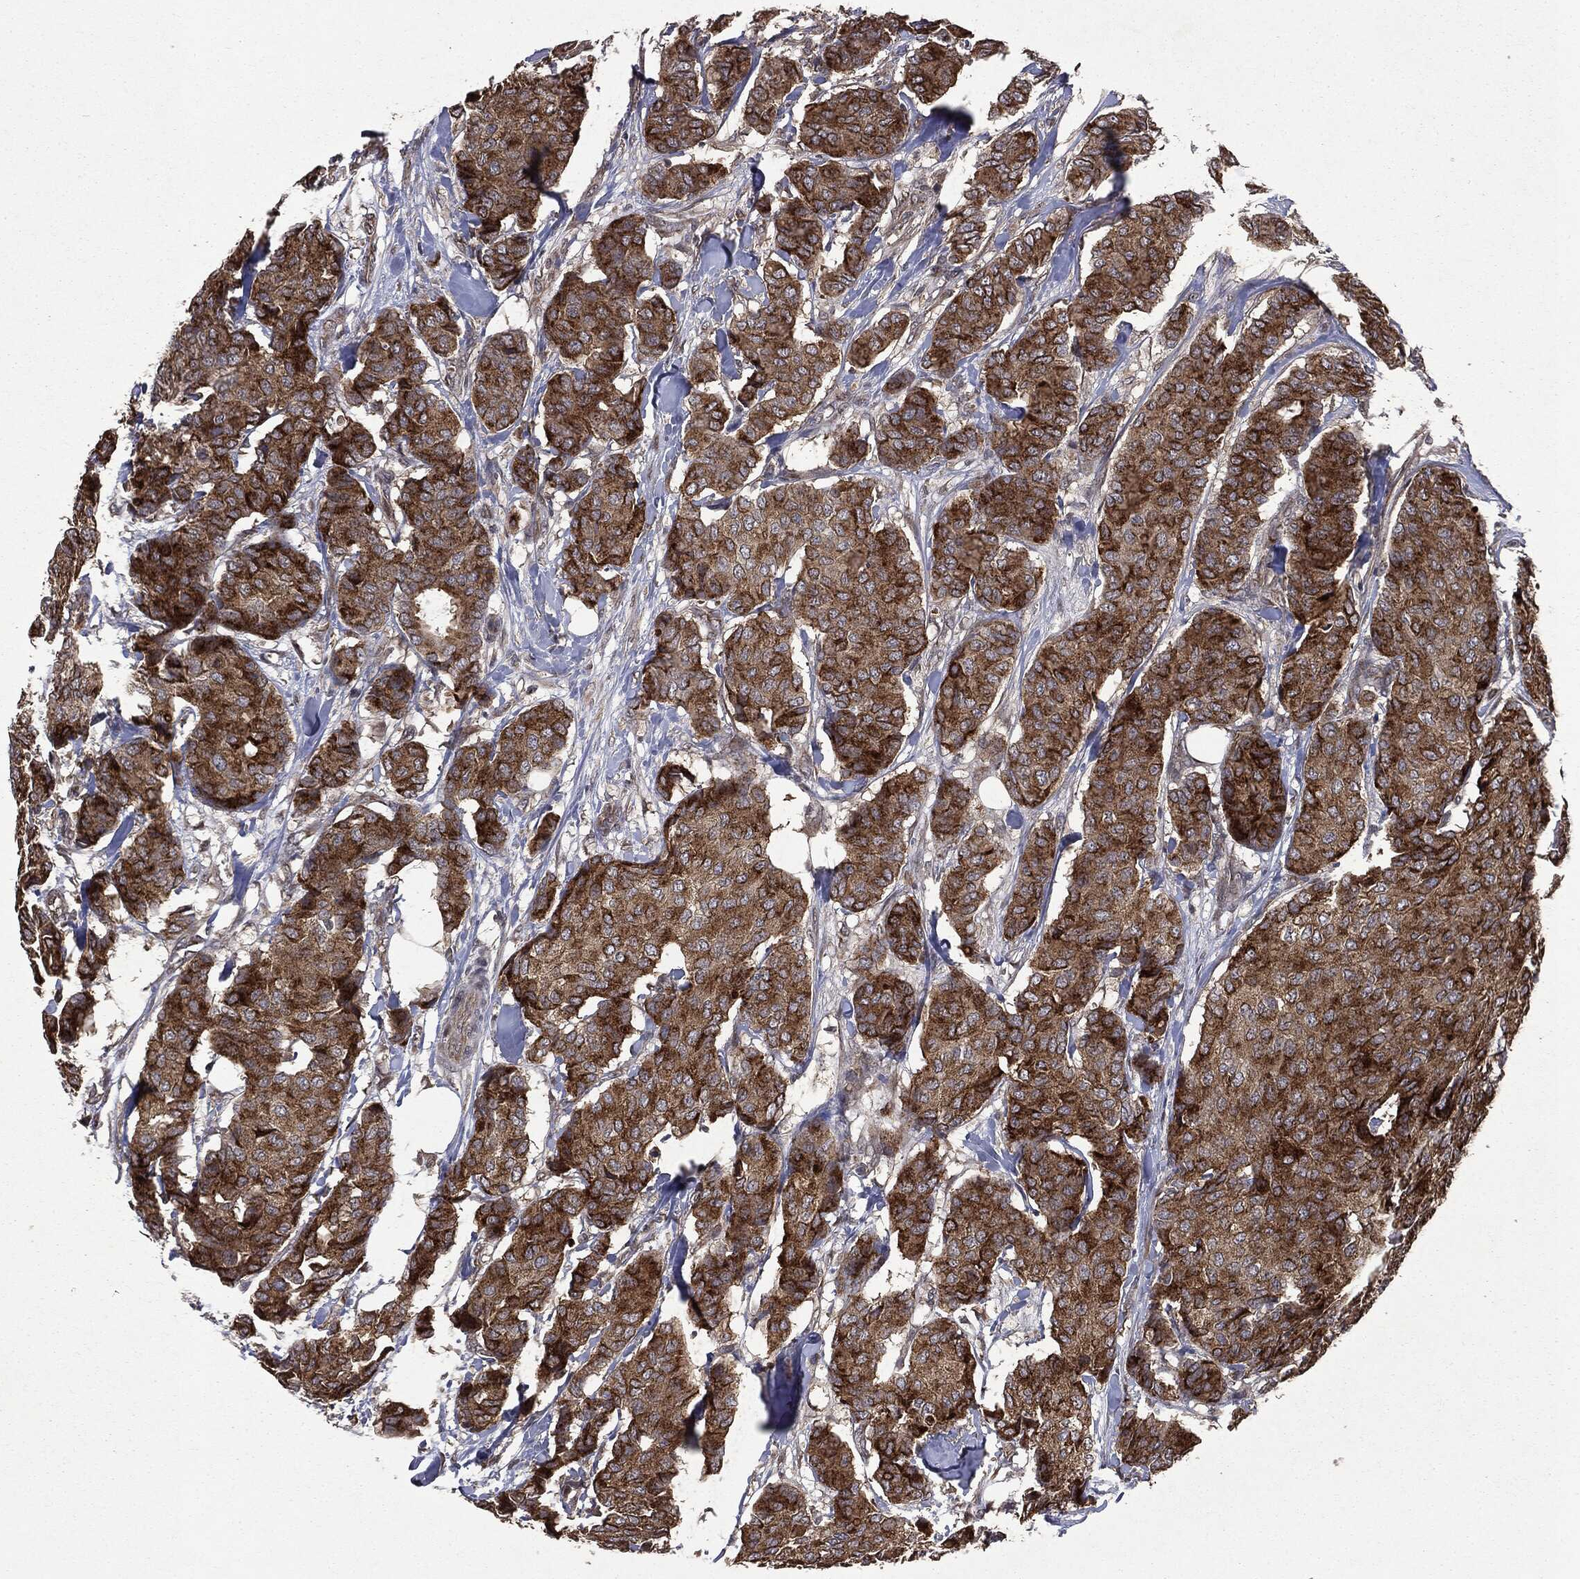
{"staining": {"intensity": "strong", "quantity": ">75%", "location": "cytoplasmic/membranous"}, "tissue": "breast cancer", "cell_type": "Tumor cells", "image_type": "cancer", "snomed": [{"axis": "morphology", "description": "Duct carcinoma"}, {"axis": "topography", "description": "Breast"}], "caption": "The image reveals staining of infiltrating ductal carcinoma (breast), revealing strong cytoplasmic/membranous protein positivity (brown color) within tumor cells. (Brightfield microscopy of DAB IHC at high magnification).", "gene": "PLPPR2", "patient": {"sex": "female", "age": 75}}